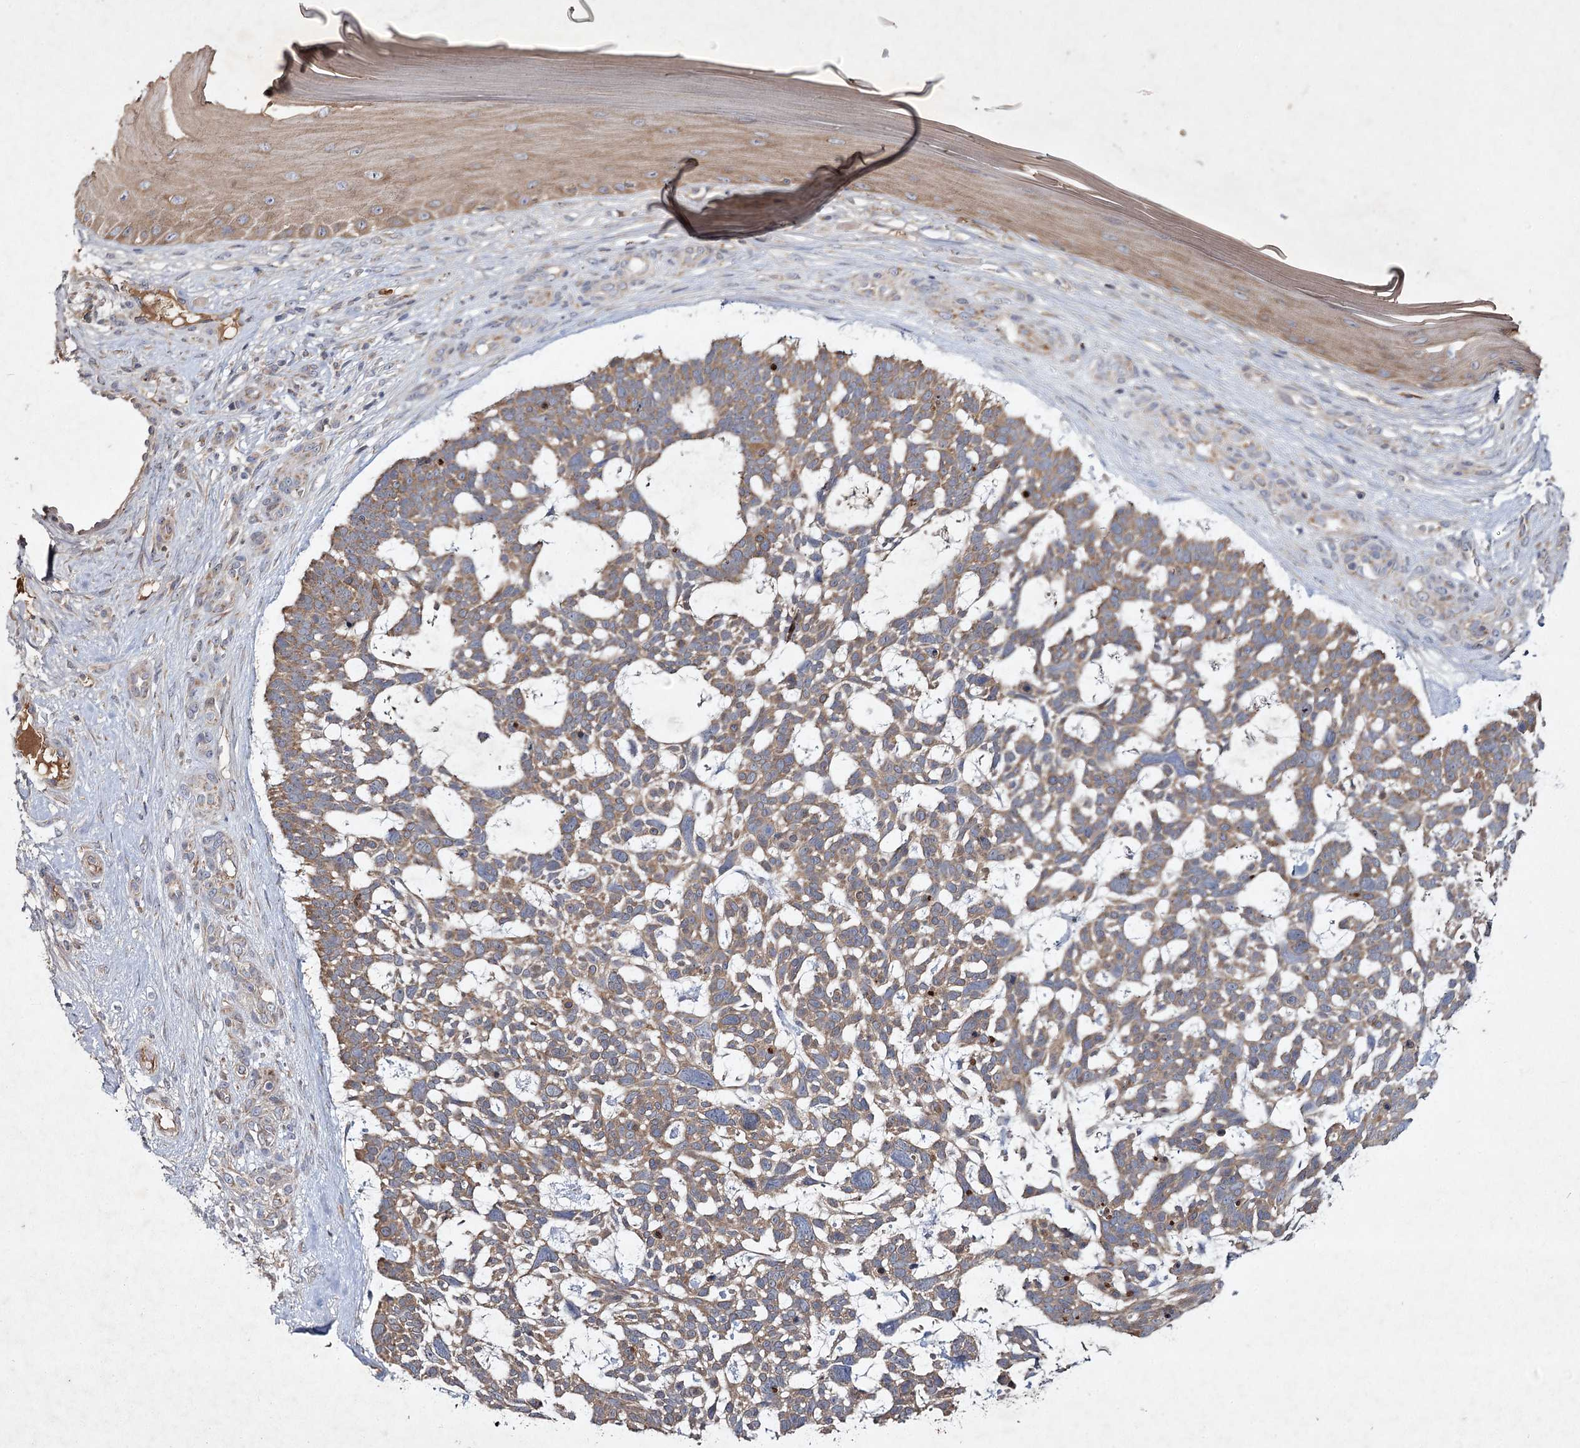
{"staining": {"intensity": "moderate", "quantity": ">75%", "location": "cytoplasmic/membranous"}, "tissue": "skin cancer", "cell_type": "Tumor cells", "image_type": "cancer", "snomed": [{"axis": "morphology", "description": "Basal cell carcinoma"}, {"axis": "topography", "description": "Skin"}], "caption": "Basal cell carcinoma (skin) stained for a protein reveals moderate cytoplasmic/membranous positivity in tumor cells.", "gene": "MFN1", "patient": {"sex": "male", "age": 88}}